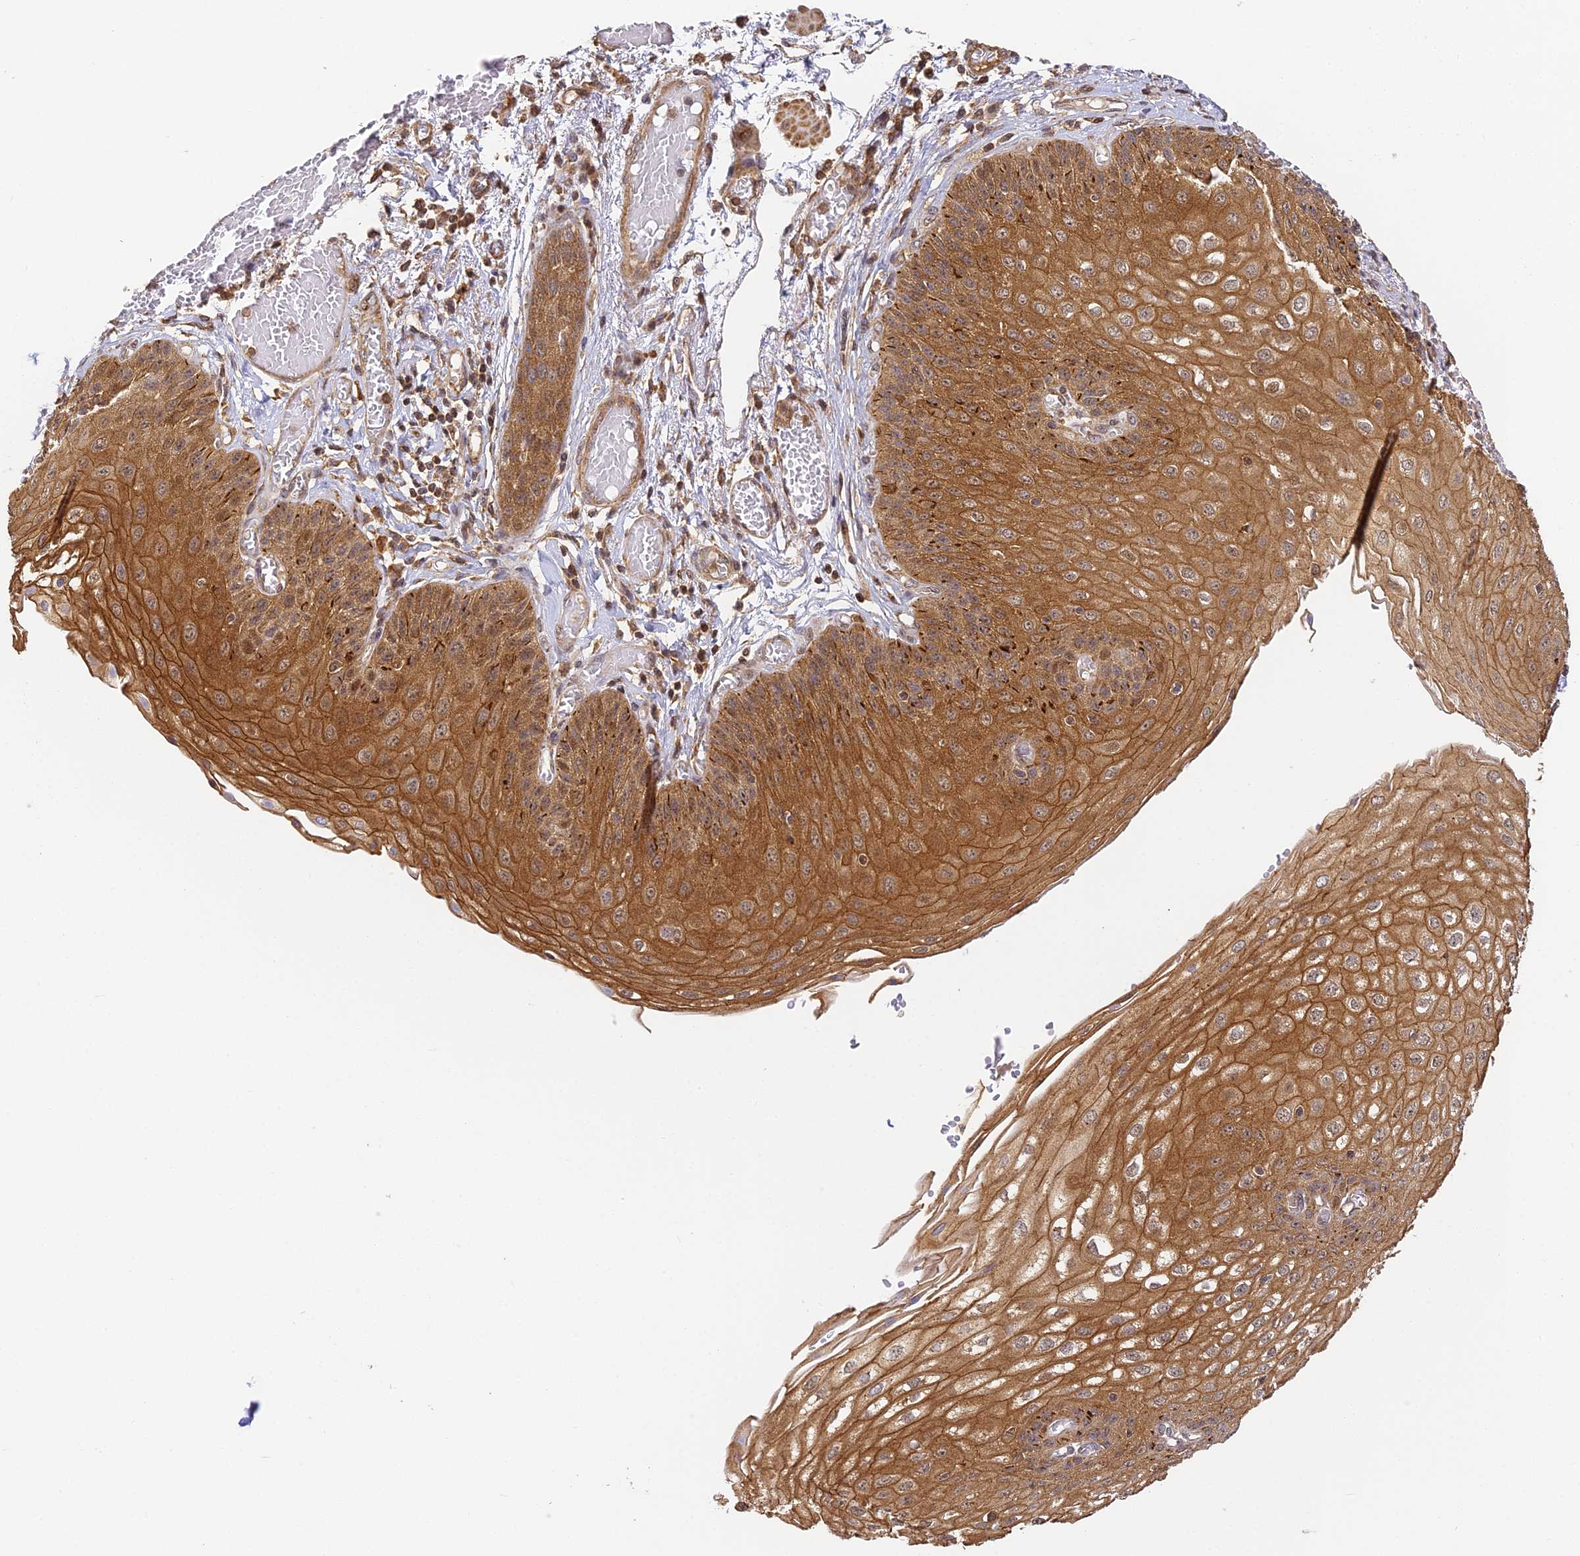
{"staining": {"intensity": "moderate", "quantity": ">75%", "location": "cytoplasmic/membranous"}, "tissue": "esophagus", "cell_type": "Squamous epithelial cells", "image_type": "normal", "snomed": [{"axis": "morphology", "description": "Normal tissue, NOS"}, {"axis": "topography", "description": "Esophagus"}], "caption": "This histopathology image exhibits immunohistochemistry staining of normal human esophagus, with medium moderate cytoplasmic/membranous positivity in approximately >75% of squamous epithelial cells.", "gene": "ENSG00000268870", "patient": {"sex": "male", "age": 81}}